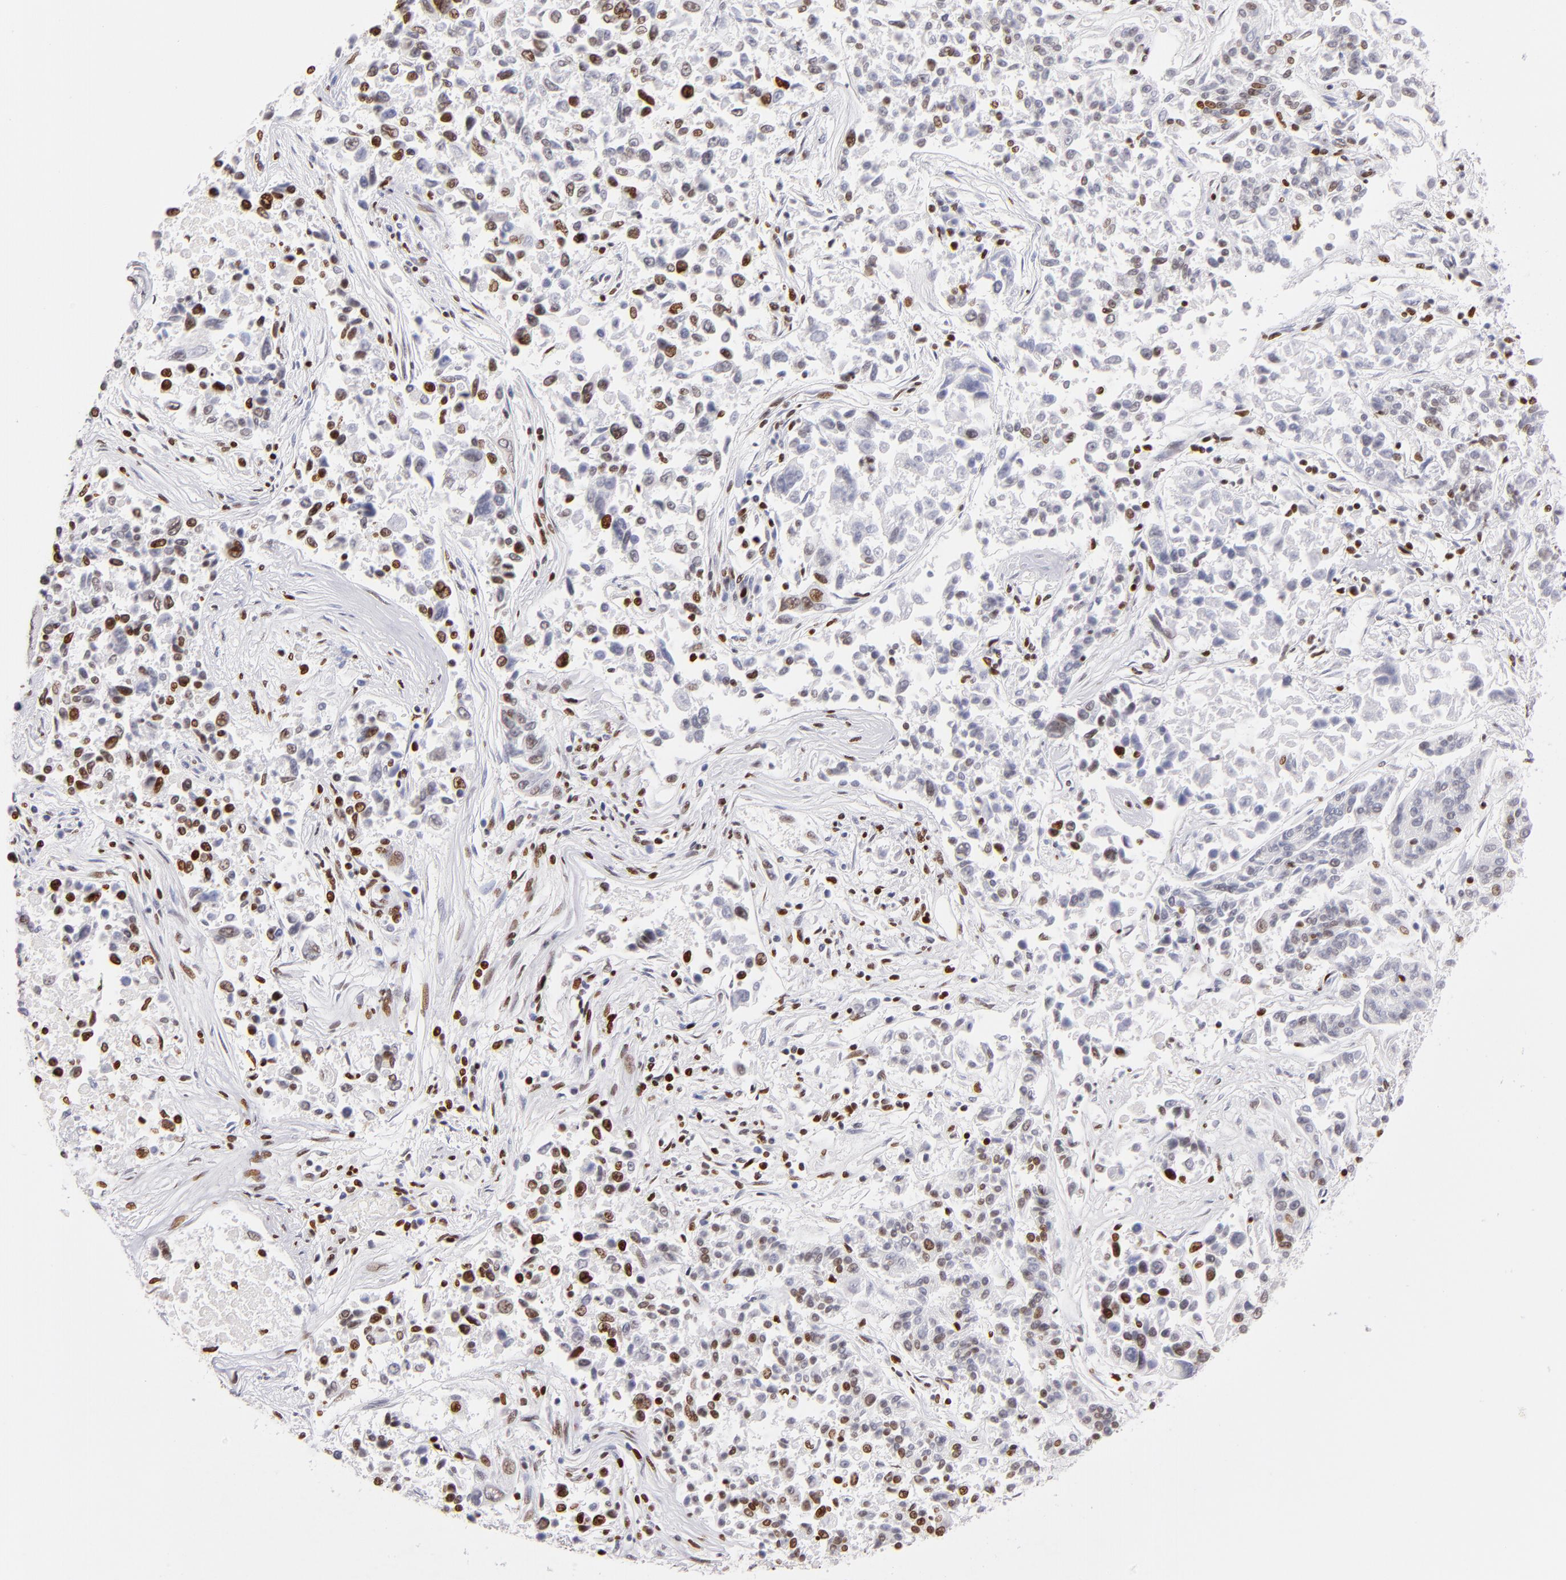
{"staining": {"intensity": "moderate", "quantity": "25%-75%", "location": "nuclear"}, "tissue": "lung cancer", "cell_type": "Tumor cells", "image_type": "cancer", "snomed": [{"axis": "morphology", "description": "Adenocarcinoma, NOS"}, {"axis": "topography", "description": "Lung"}], "caption": "Lung adenocarcinoma tissue displays moderate nuclear staining in about 25%-75% of tumor cells (IHC, brightfield microscopy, high magnification).", "gene": "POLA1", "patient": {"sex": "male", "age": 84}}